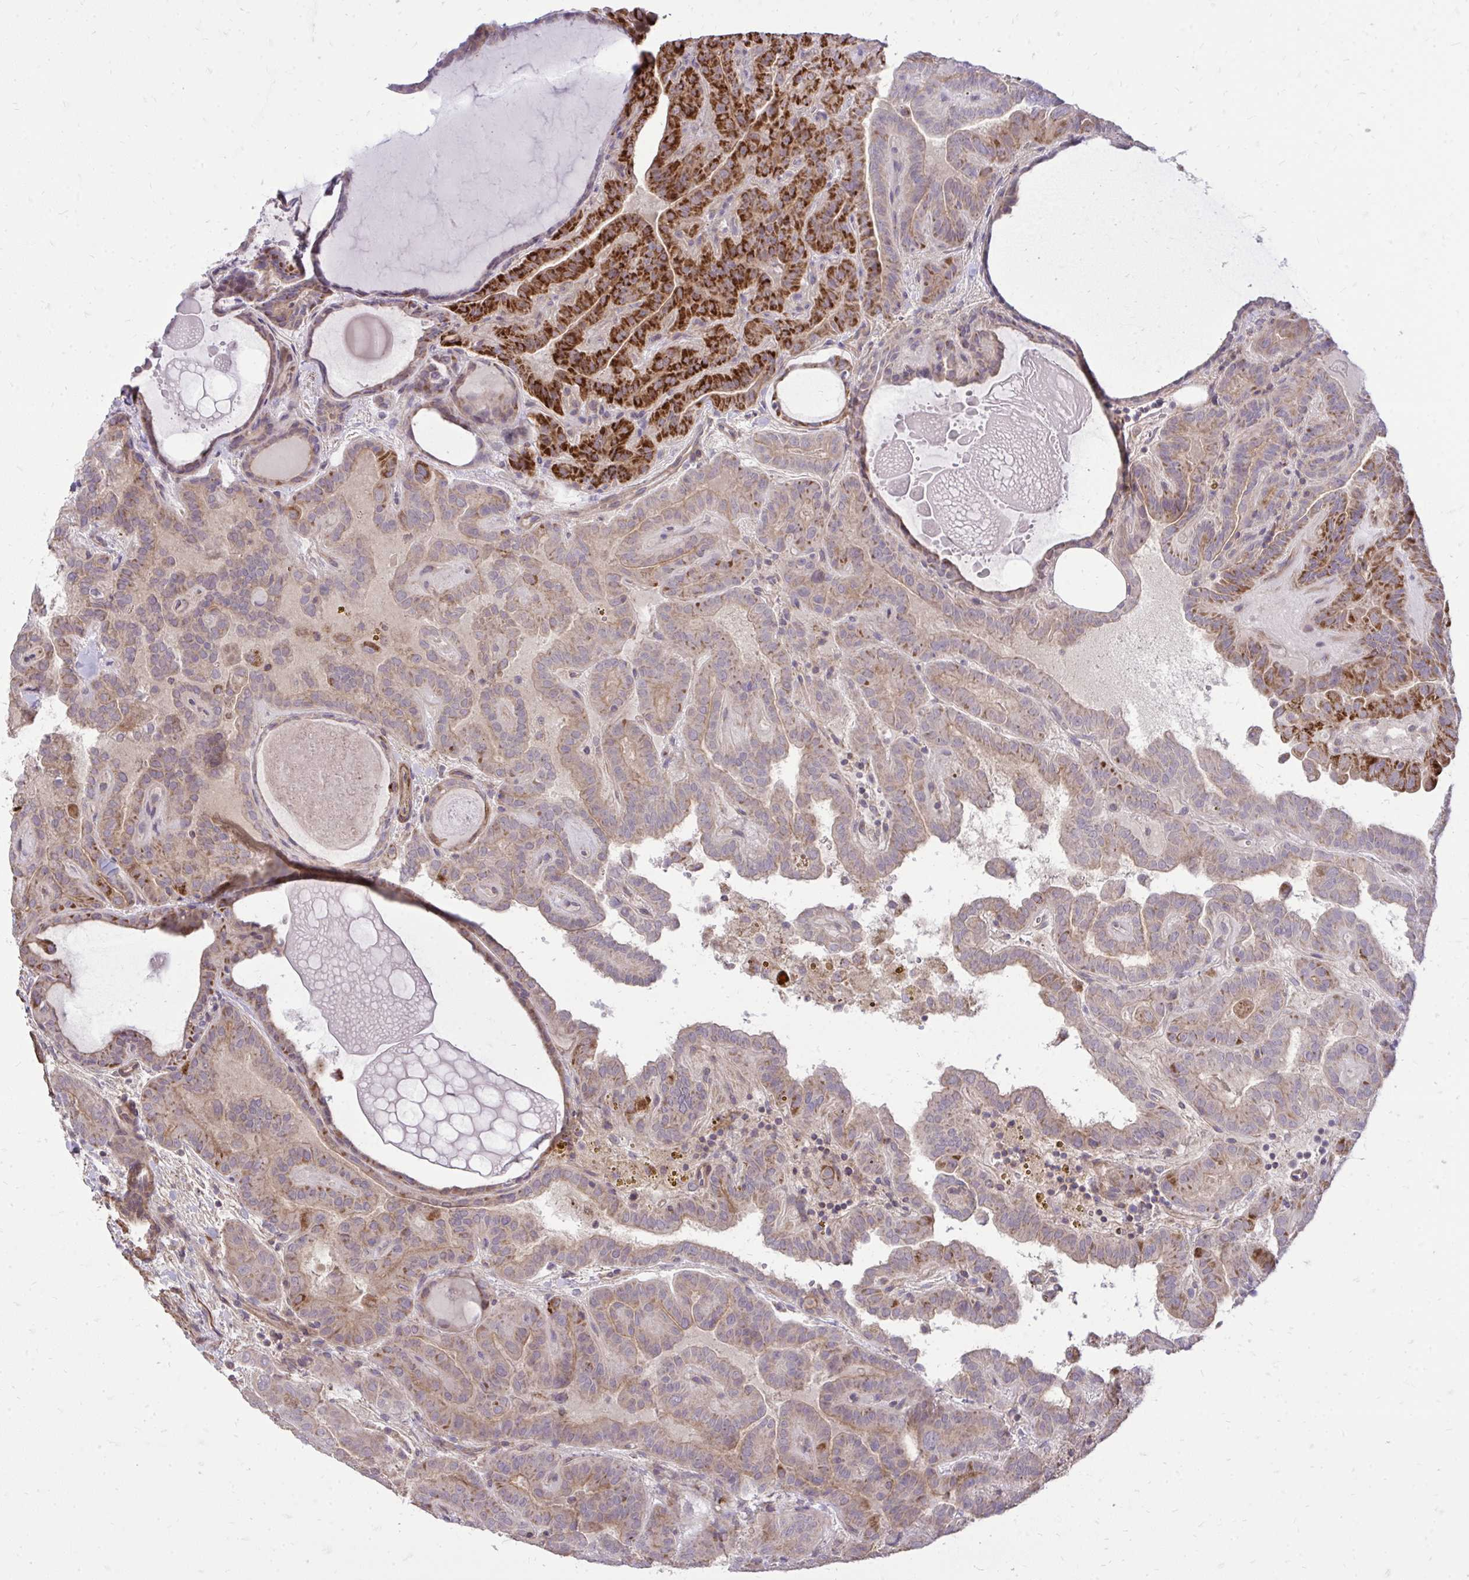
{"staining": {"intensity": "strong", "quantity": "25%-75%", "location": "cytoplasmic/membranous"}, "tissue": "thyroid cancer", "cell_type": "Tumor cells", "image_type": "cancer", "snomed": [{"axis": "morphology", "description": "Papillary adenocarcinoma, NOS"}, {"axis": "topography", "description": "Thyroid gland"}], "caption": "Protein analysis of thyroid cancer (papillary adenocarcinoma) tissue reveals strong cytoplasmic/membranous positivity in approximately 25%-75% of tumor cells.", "gene": "SLC7A5", "patient": {"sex": "female", "age": 46}}